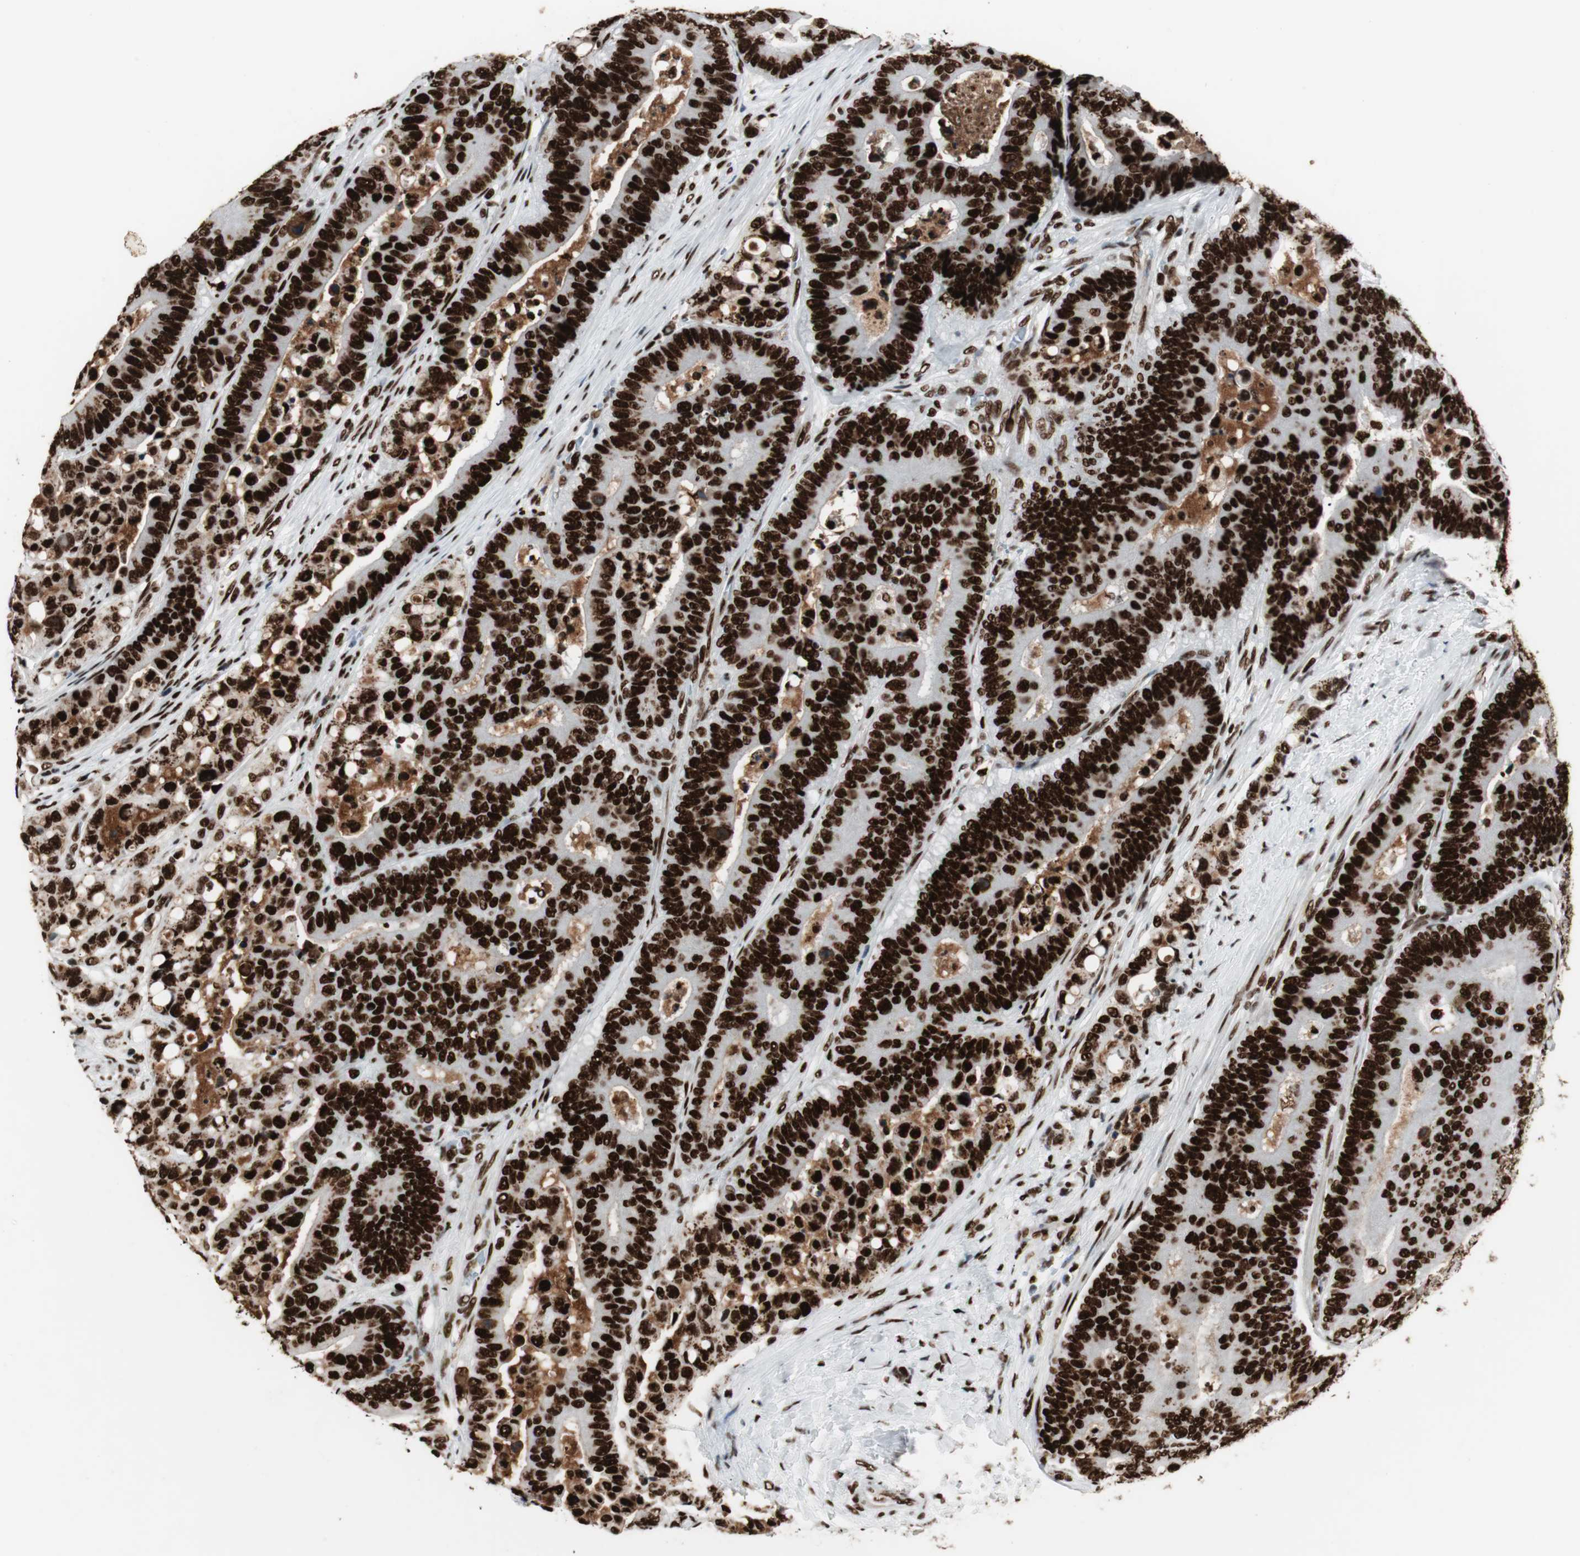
{"staining": {"intensity": "strong", "quantity": ">75%", "location": "nuclear"}, "tissue": "colorectal cancer", "cell_type": "Tumor cells", "image_type": "cancer", "snomed": [{"axis": "morphology", "description": "Normal tissue, NOS"}, {"axis": "morphology", "description": "Adenocarcinoma, NOS"}, {"axis": "topography", "description": "Colon"}], "caption": "Colorectal cancer was stained to show a protein in brown. There is high levels of strong nuclear positivity in about >75% of tumor cells.", "gene": "PSME3", "patient": {"sex": "male", "age": 82}}